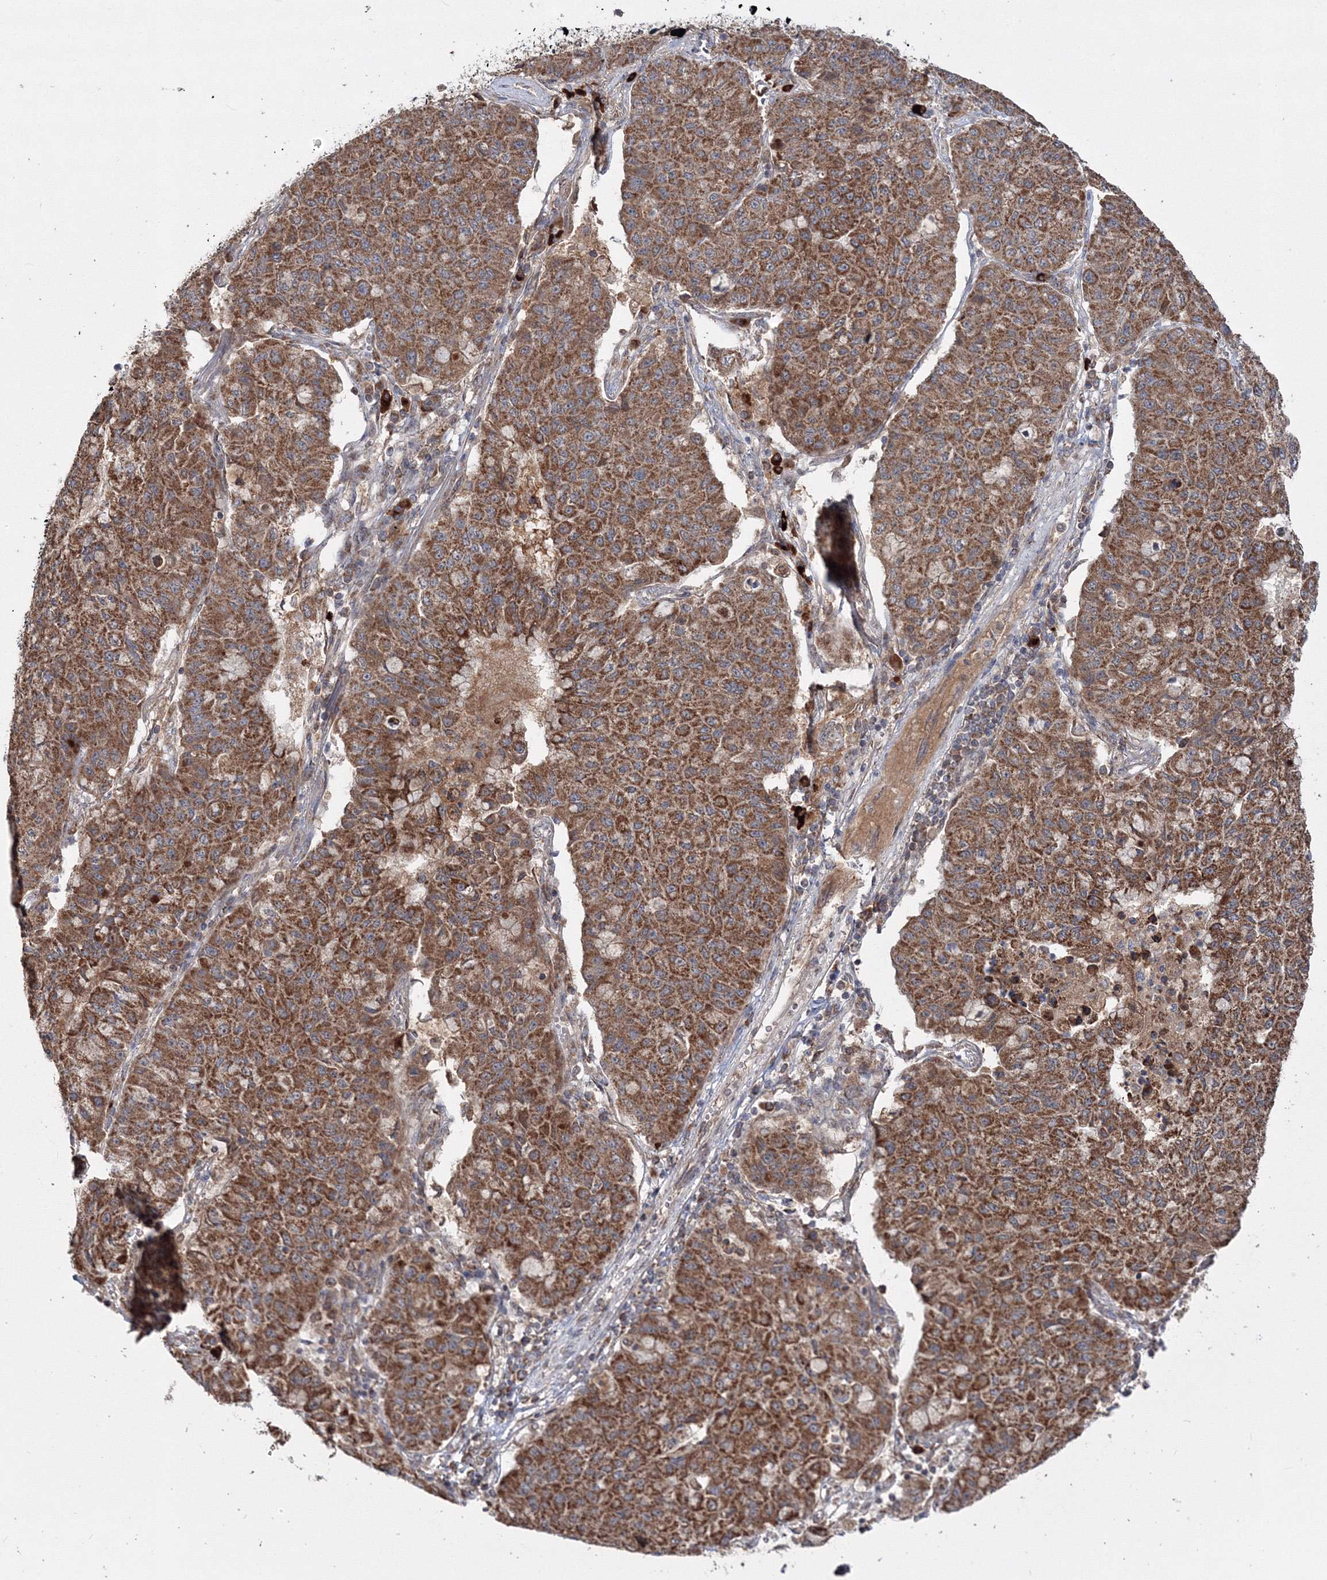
{"staining": {"intensity": "moderate", "quantity": ">75%", "location": "cytoplasmic/membranous"}, "tissue": "lung cancer", "cell_type": "Tumor cells", "image_type": "cancer", "snomed": [{"axis": "morphology", "description": "Squamous cell carcinoma, NOS"}, {"axis": "topography", "description": "Lung"}], "caption": "There is medium levels of moderate cytoplasmic/membranous staining in tumor cells of lung squamous cell carcinoma, as demonstrated by immunohistochemical staining (brown color).", "gene": "PEX13", "patient": {"sex": "male", "age": 74}}